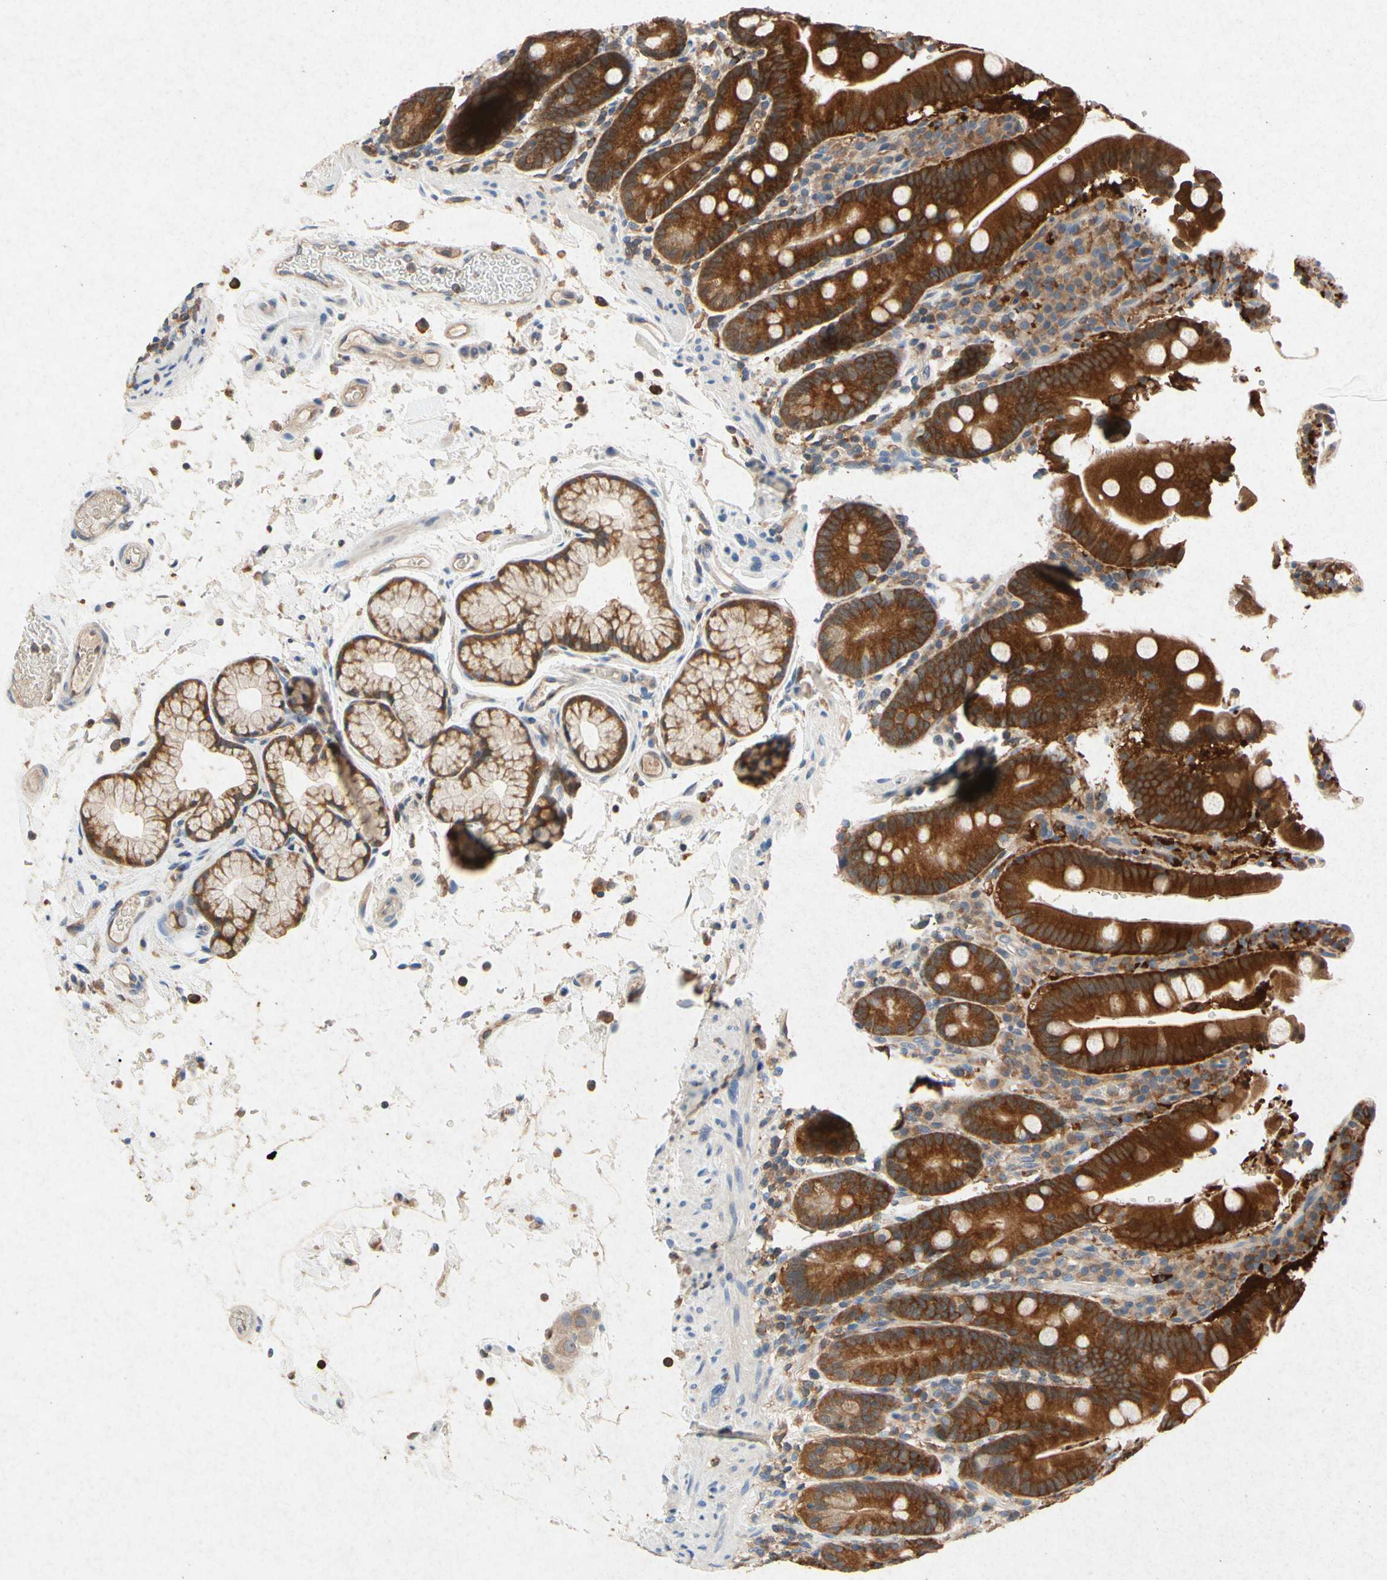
{"staining": {"intensity": "strong", "quantity": ">75%", "location": "cytoplasmic/membranous"}, "tissue": "duodenum", "cell_type": "Glandular cells", "image_type": "normal", "snomed": [{"axis": "morphology", "description": "Normal tissue, NOS"}, {"axis": "topography", "description": "Small intestine, NOS"}], "caption": "Duodenum was stained to show a protein in brown. There is high levels of strong cytoplasmic/membranous expression in about >75% of glandular cells. The staining is performed using DAB brown chromogen to label protein expression. The nuclei are counter-stained blue using hematoxylin.", "gene": "RPS6KA1", "patient": {"sex": "female", "age": 71}}